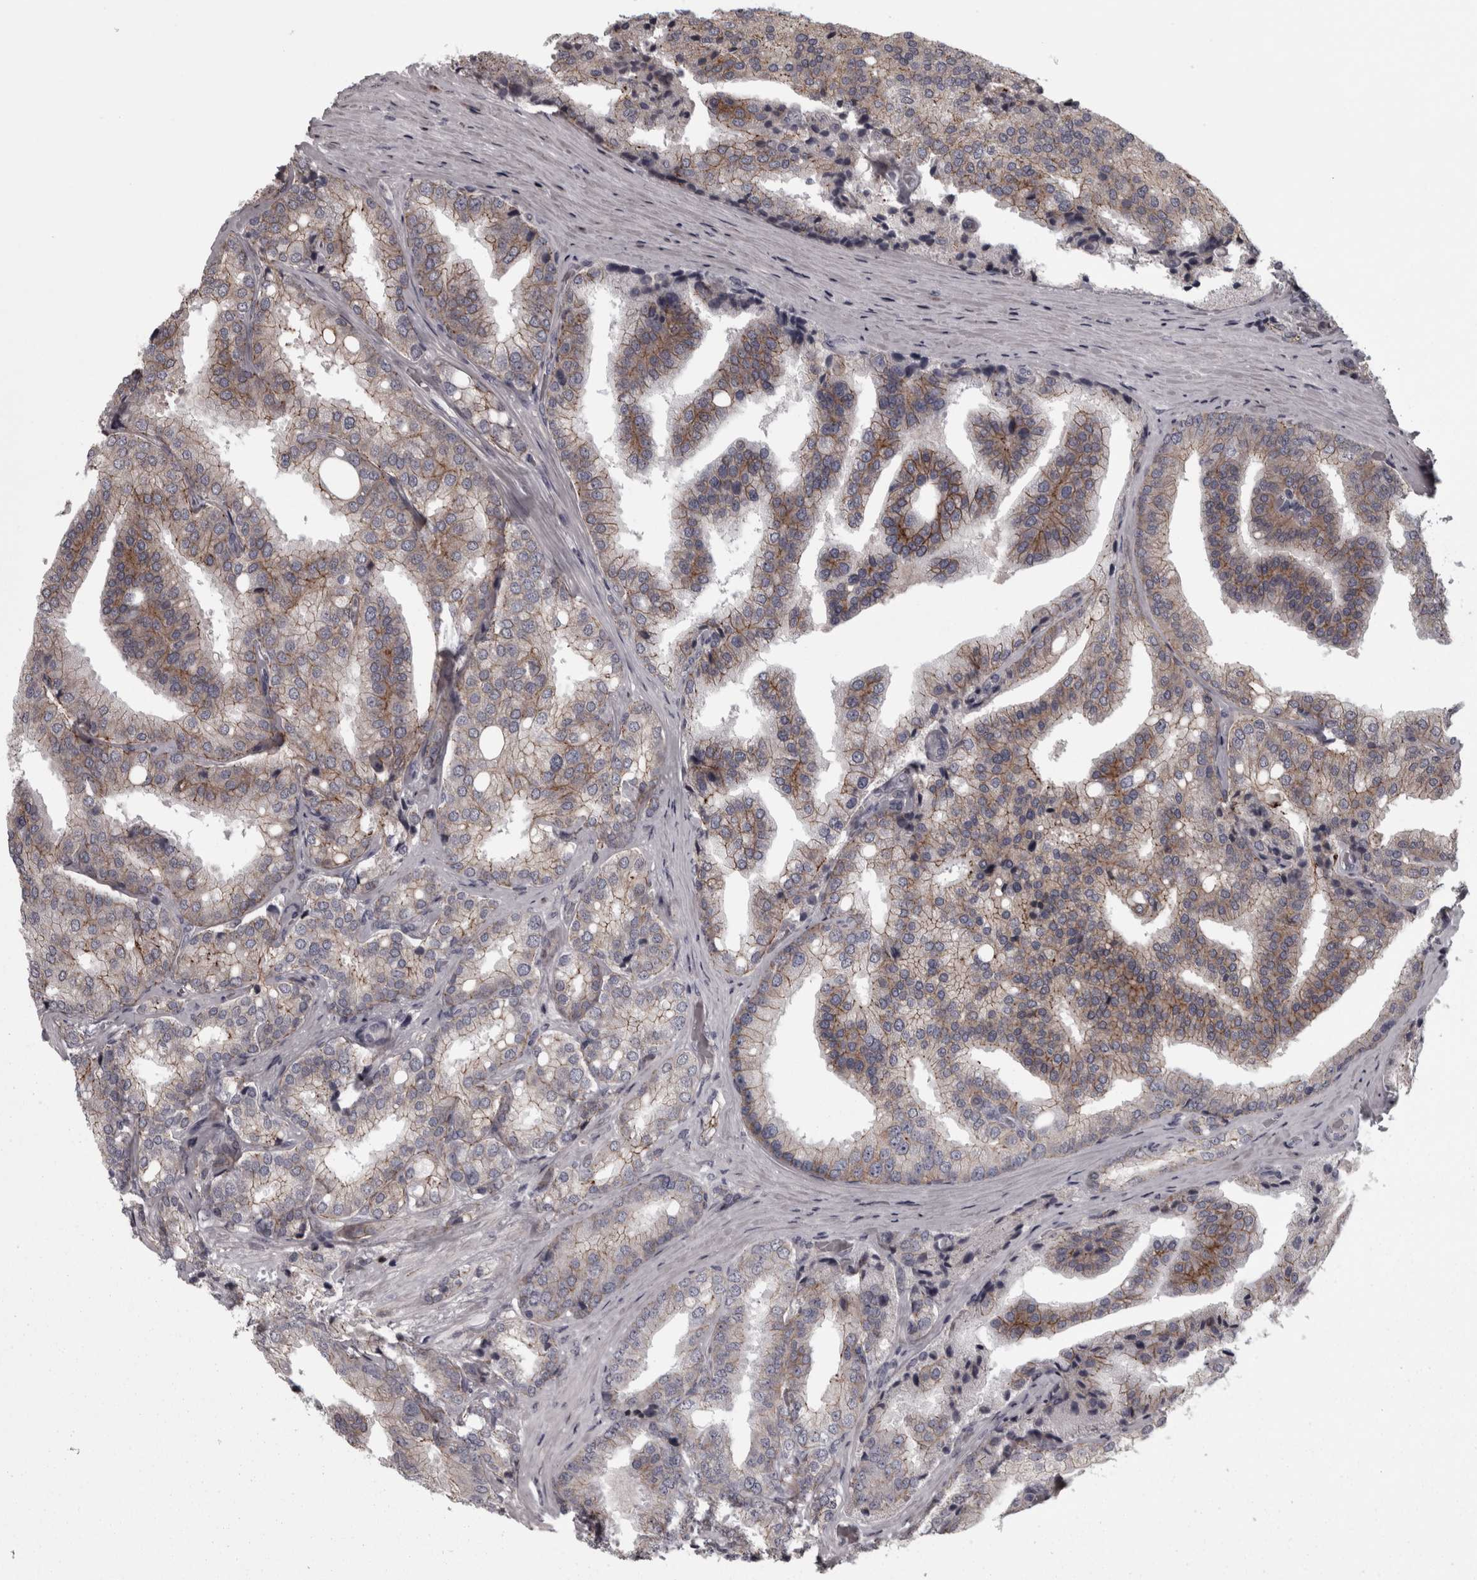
{"staining": {"intensity": "weak", "quantity": "25%-75%", "location": "cytoplasmic/membranous"}, "tissue": "prostate cancer", "cell_type": "Tumor cells", "image_type": "cancer", "snomed": [{"axis": "morphology", "description": "Adenocarcinoma, High grade"}, {"axis": "topography", "description": "Prostate"}], "caption": "DAB immunohistochemical staining of prostate cancer (adenocarcinoma (high-grade)) shows weak cytoplasmic/membranous protein expression in approximately 25%-75% of tumor cells.", "gene": "PCDH17", "patient": {"sex": "male", "age": 50}}